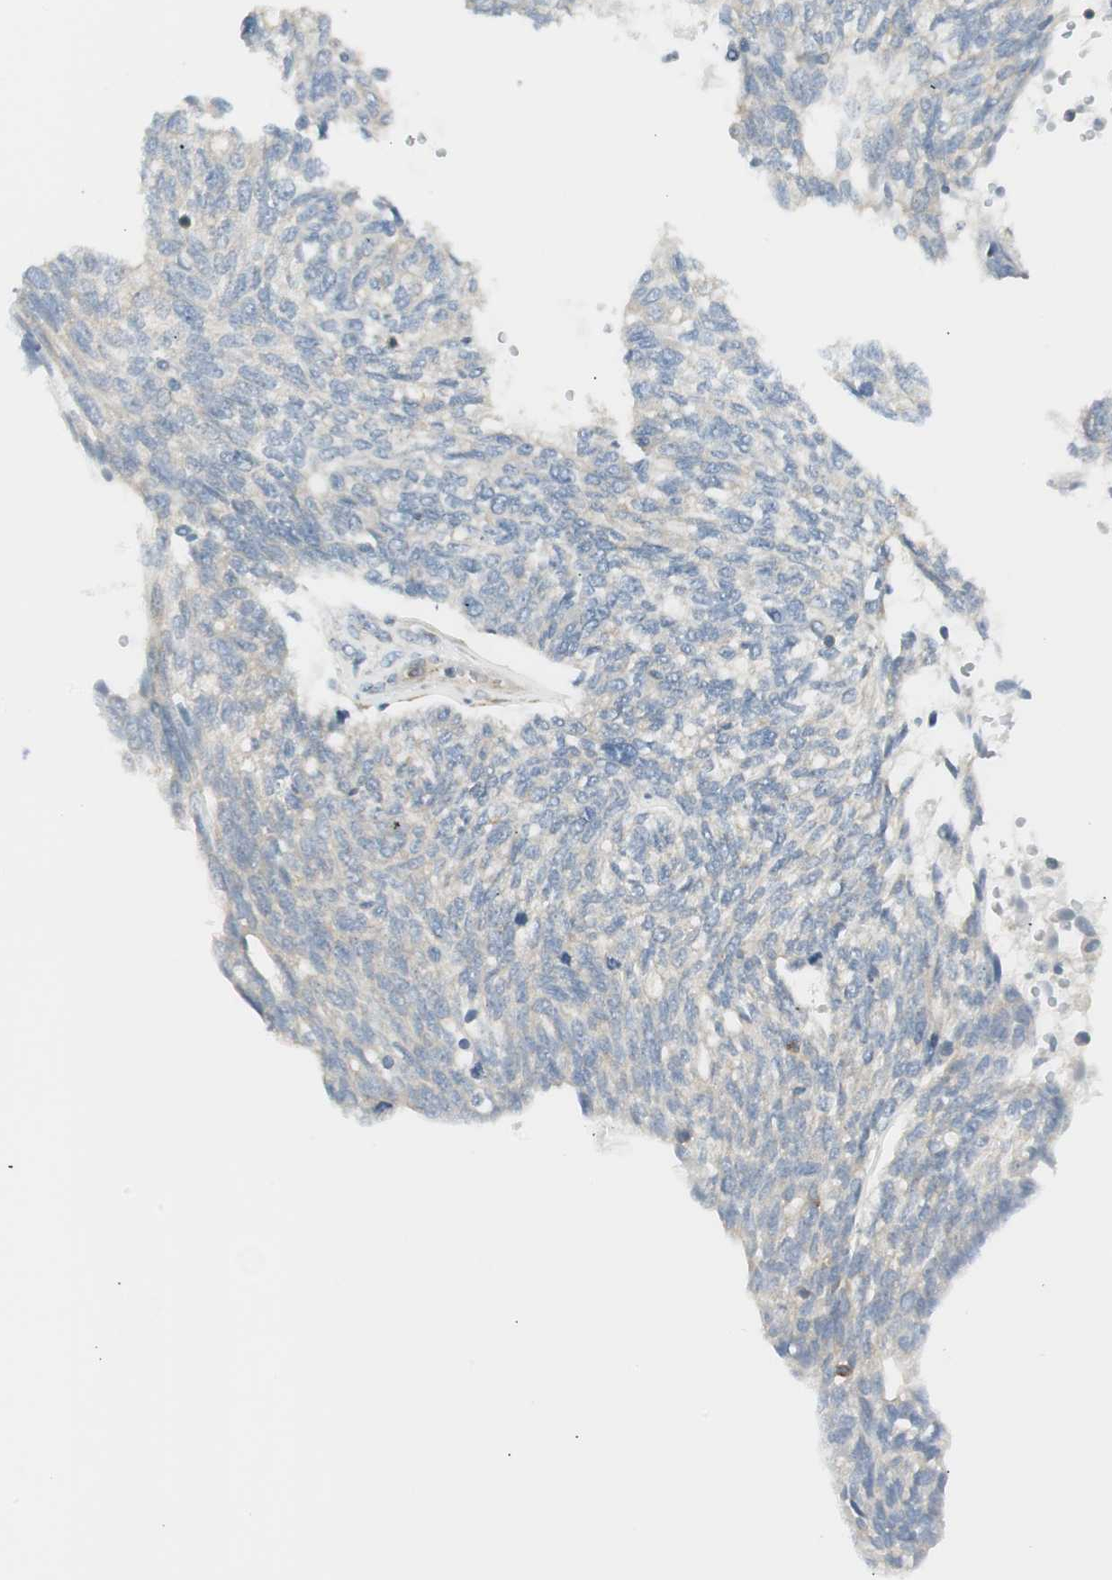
{"staining": {"intensity": "negative", "quantity": "none", "location": "none"}, "tissue": "ovarian cancer", "cell_type": "Tumor cells", "image_type": "cancer", "snomed": [{"axis": "morphology", "description": "Cystadenocarcinoma, serous, NOS"}, {"axis": "topography", "description": "Ovary"}], "caption": "An image of human ovarian cancer (serous cystadenocarcinoma) is negative for staining in tumor cells. The staining was performed using DAB to visualize the protein expression in brown, while the nuclei were stained in blue with hematoxylin (Magnification: 20x).", "gene": "AGFG1", "patient": {"sex": "female", "age": 79}}